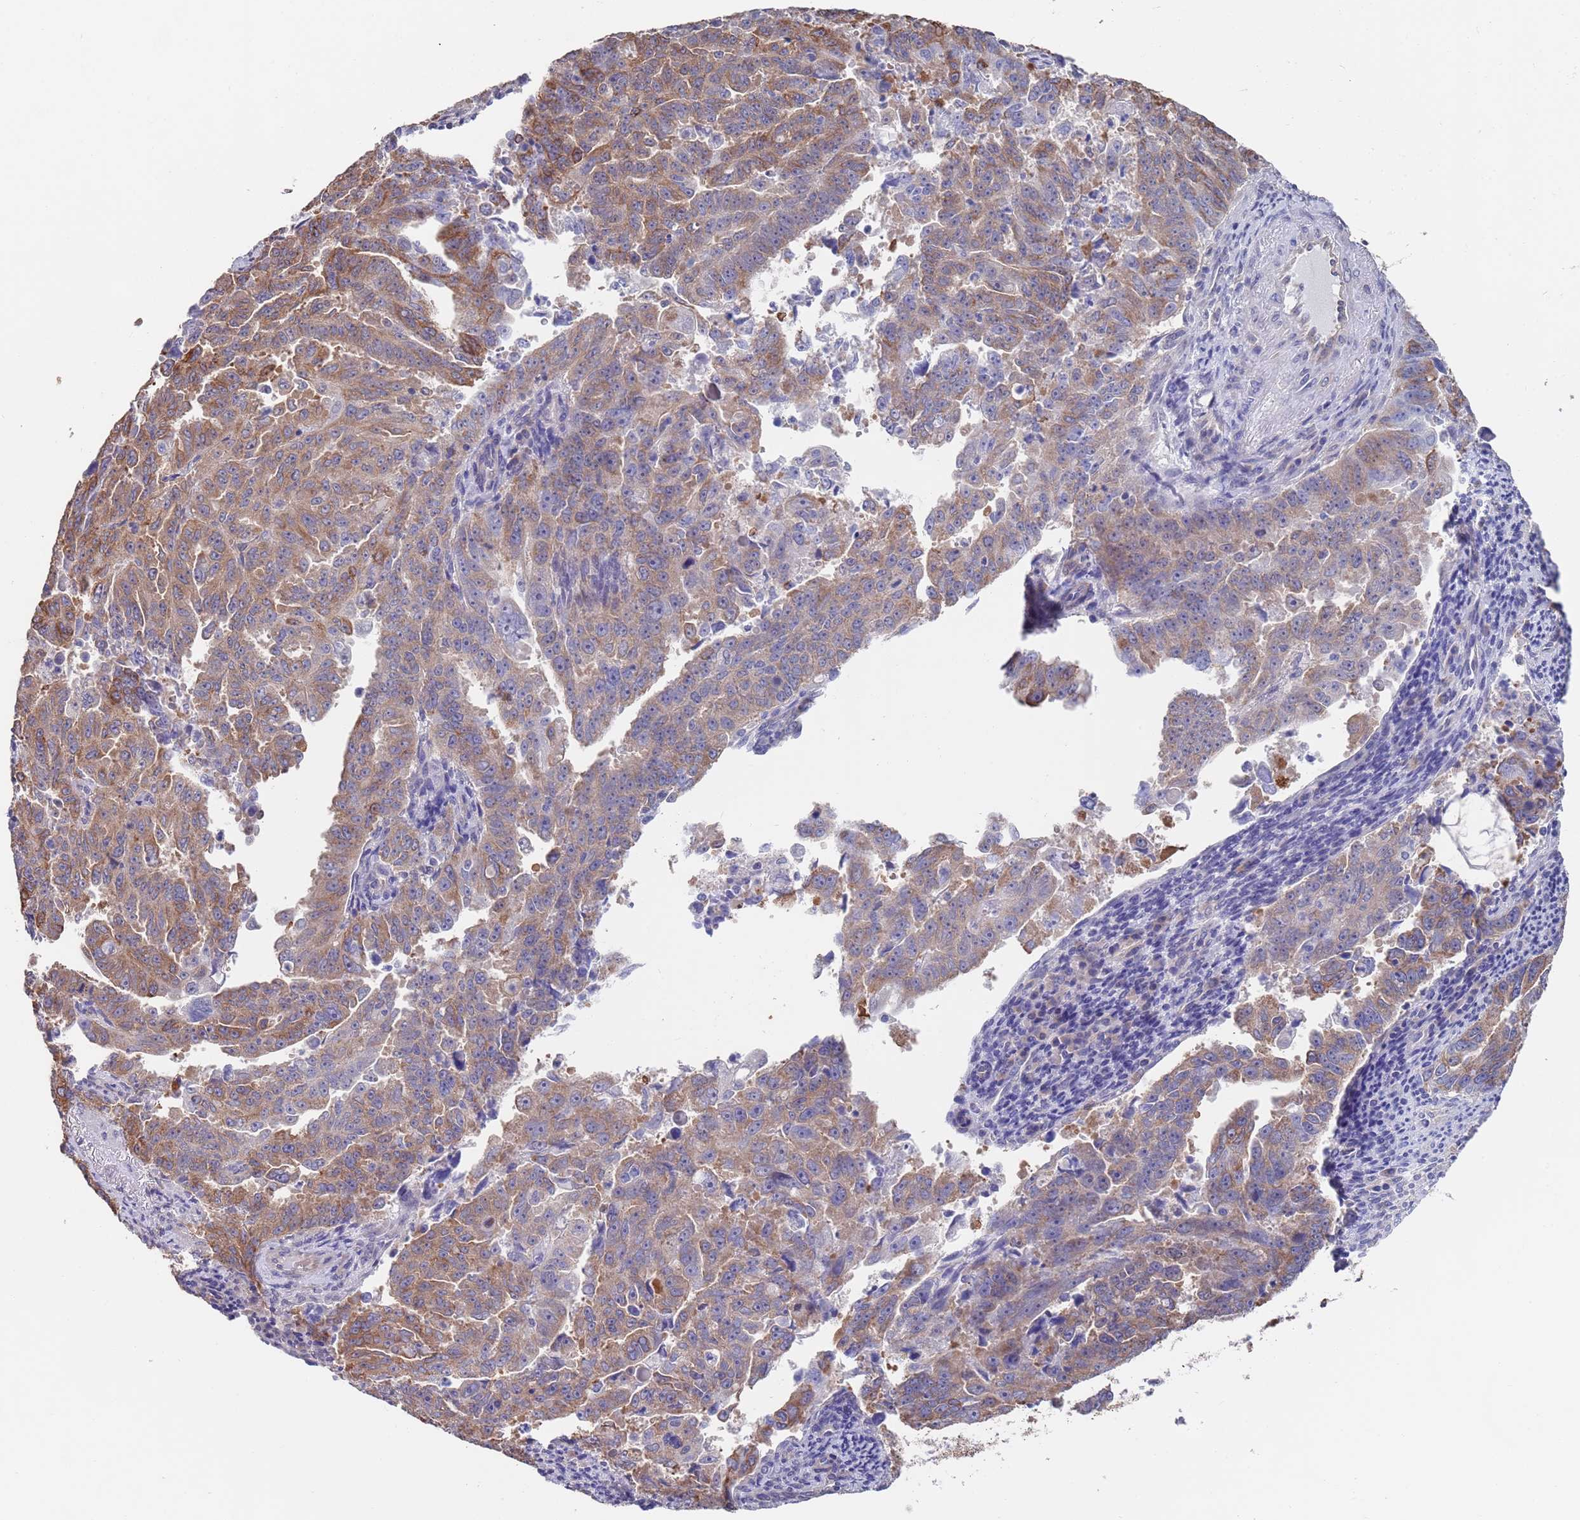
{"staining": {"intensity": "moderate", "quantity": "25%-75%", "location": "cytoplasmic/membranous"}, "tissue": "endometrial cancer", "cell_type": "Tumor cells", "image_type": "cancer", "snomed": [{"axis": "morphology", "description": "Adenocarcinoma, NOS"}, {"axis": "topography", "description": "Endometrium"}], "caption": "Immunohistochemical staining of human endometrial cancer demonstrates moderate cytoplasmic/membranous protein positivity in about 25%-75% of tumor cells.", "gene": "ANK2", "patient": {"sex": "female", "age": 65}}